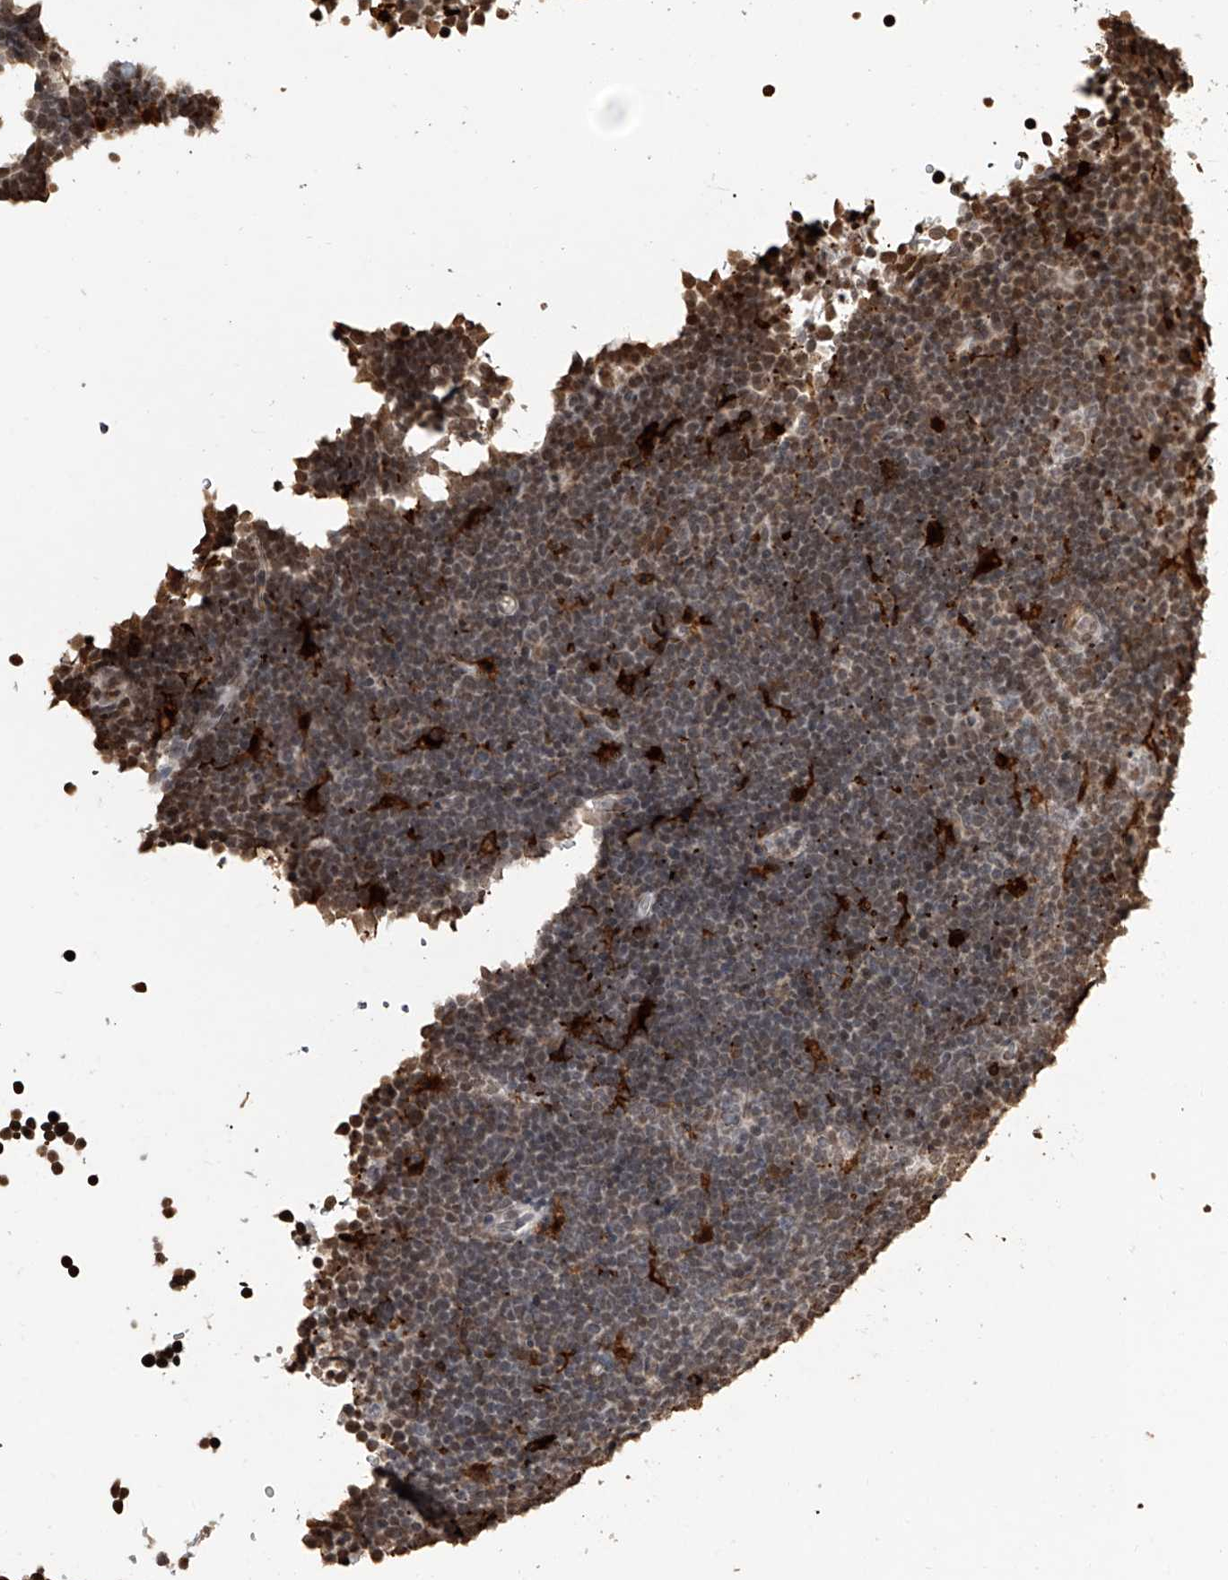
{"staining": {"intensity": "moderate", "quantity": "<25%", "location": "nuclear"}, "tissue": "lymphoma", "cell_type": "Tumor cells", "image_type": "cancer", "snomed": [{"axis": "morphology", "description": "Malignant lymphoma, non-Hodgkin's type, High grade"}, {"axis": "topography", "description": "Lymph node"}], "caption": "Lymphoma stained with immunohistochemistry (IHC) reveals moderate nuclear expression in approximately <25% of tumor cells.", "gene": "CFAP410", "patient": {"sex": "male", "age": 13}}